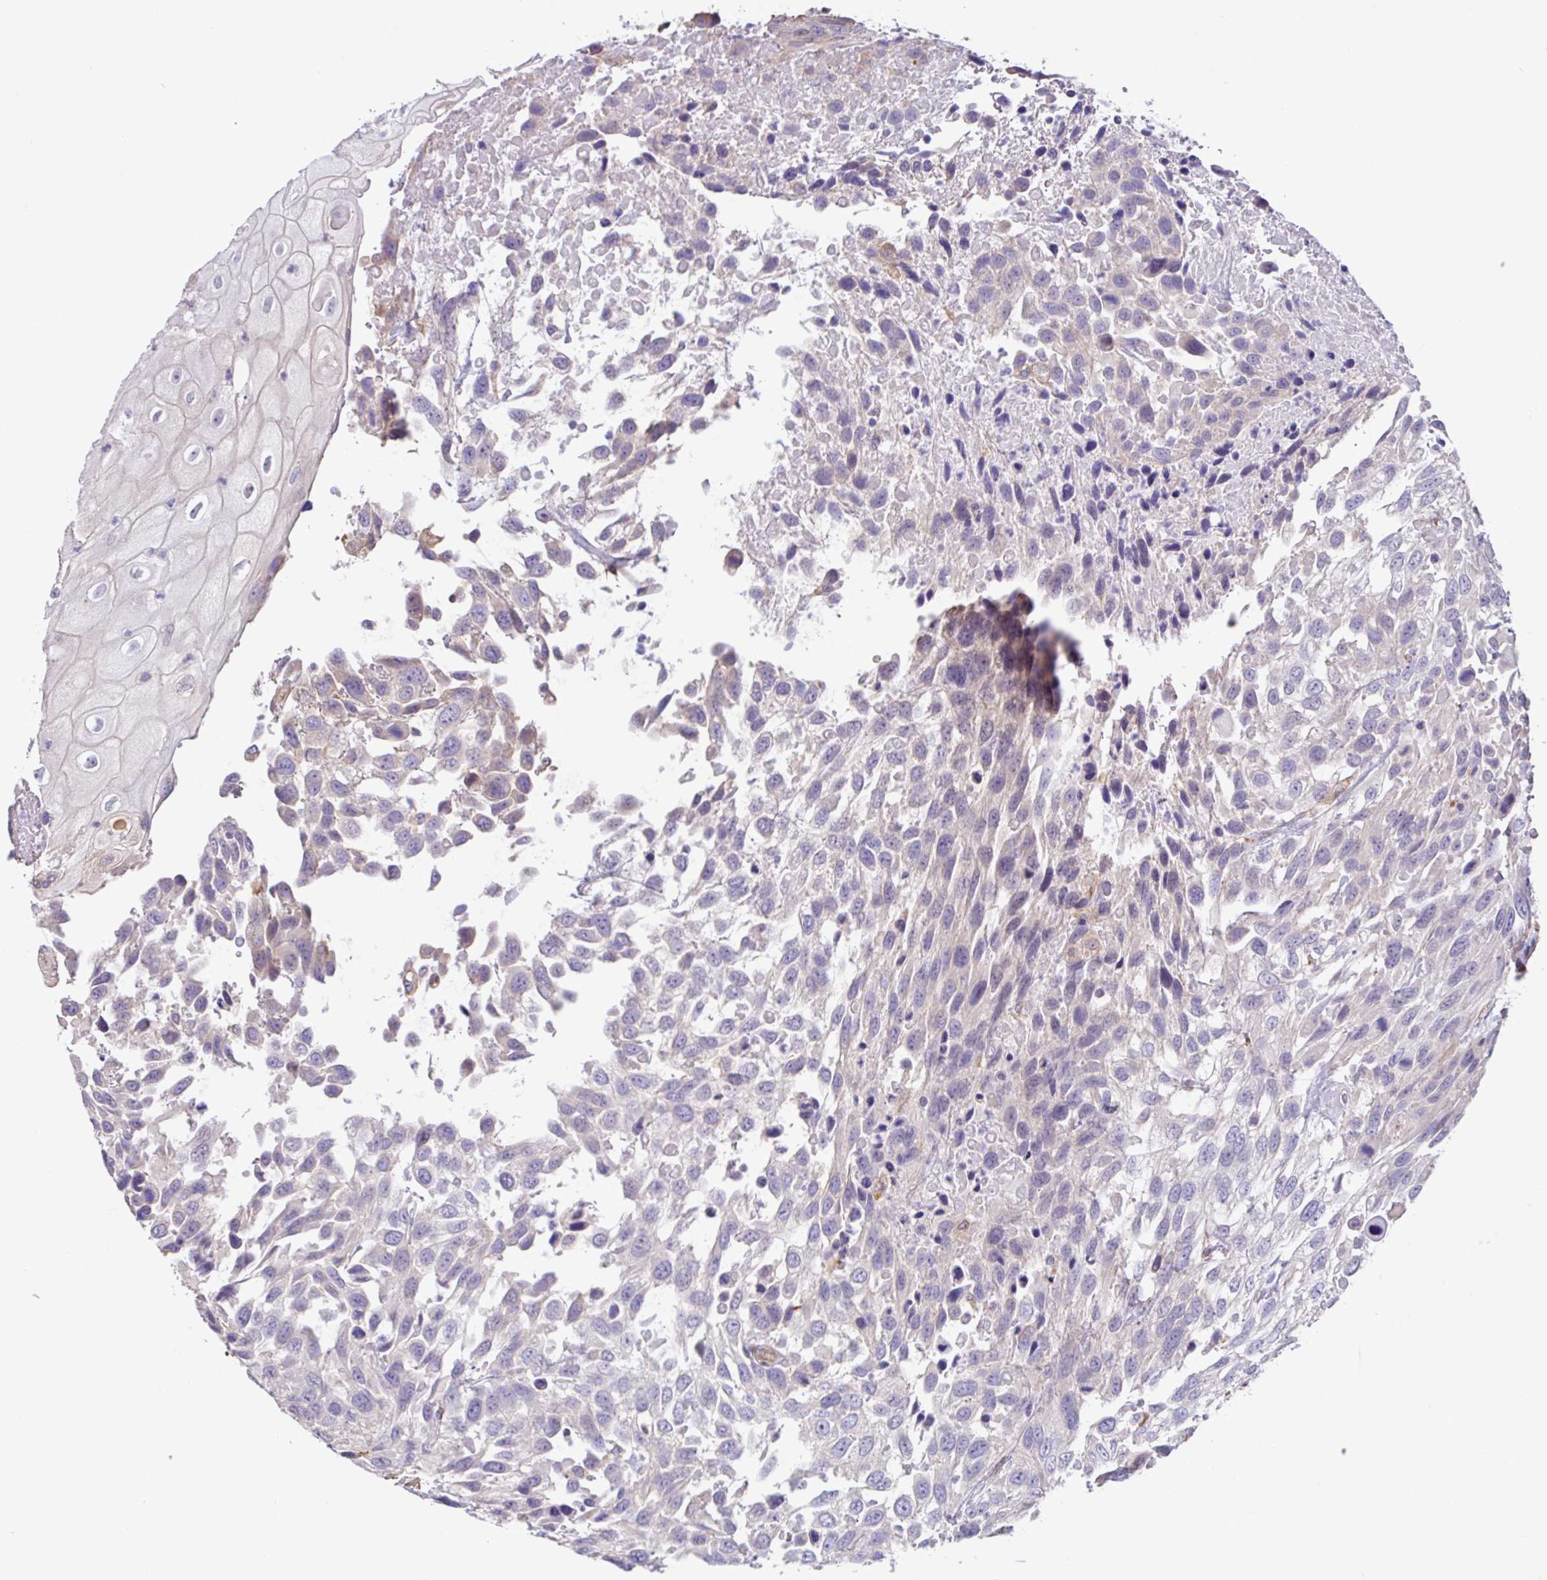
{"staining": {"intensity": "negative", "quantity": "none", "location": "none"}, "tissue": "urothelial cancer", "cell_type": "Tumor cells", "image_type": "cancer", "snomed": [{"axis": "morphology", "description": "Urothelial carcinoma, High grade"}, {"axis": "topography", "description": "Urinary bladder"}], "caption": "DAB (3,3'-diaminobenzidine) immunohistochemical staining of human urothelial cancer reveals no significant positivity in tumor cells. (Immunohistochemistry, brightfield microscopy, high magnification).", "gene": "PLCD4", "patient": {"sex": "female", "age": 70}}